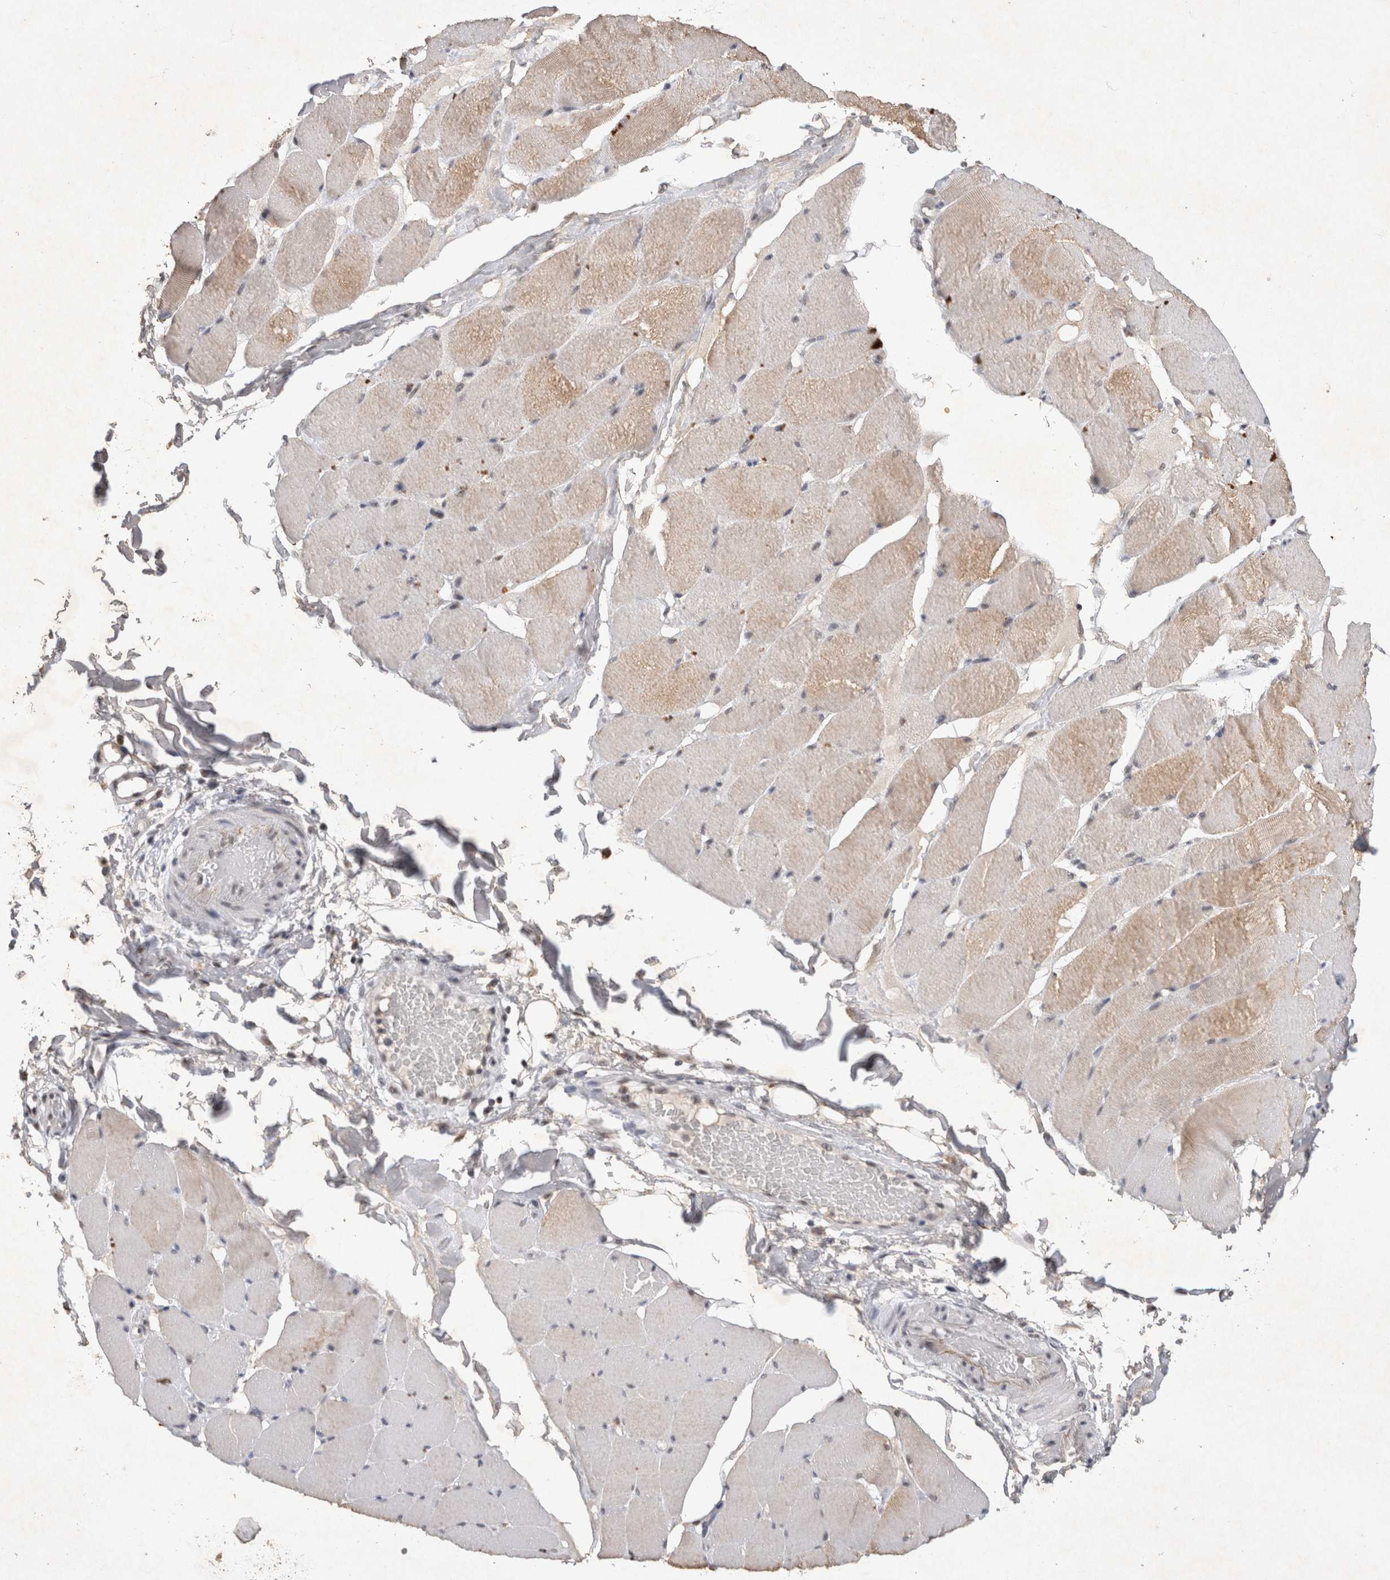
{"staining": {"intensity": "weak", "quantity": "25%-75%", "location": "cytoplasmic/membranous"}, "tissue": "skeletal muscle", "cell_type": "Myocytes", "image_type": "normal", "snomed": [{"axis": "morphology", "description": "Normal tissue, NOS"}, {"axis": "topography", "description": "Skin"}, {"axis": "topography", "description": "Skeletal muscle"}], "caption": "Benign skeletal muscle exhibits weak cytoplasmic/membranous positivity in about 25%-75% of myocytes.", "gene": "XRCC5", "patient": {"sex": "male", "age": 83}}